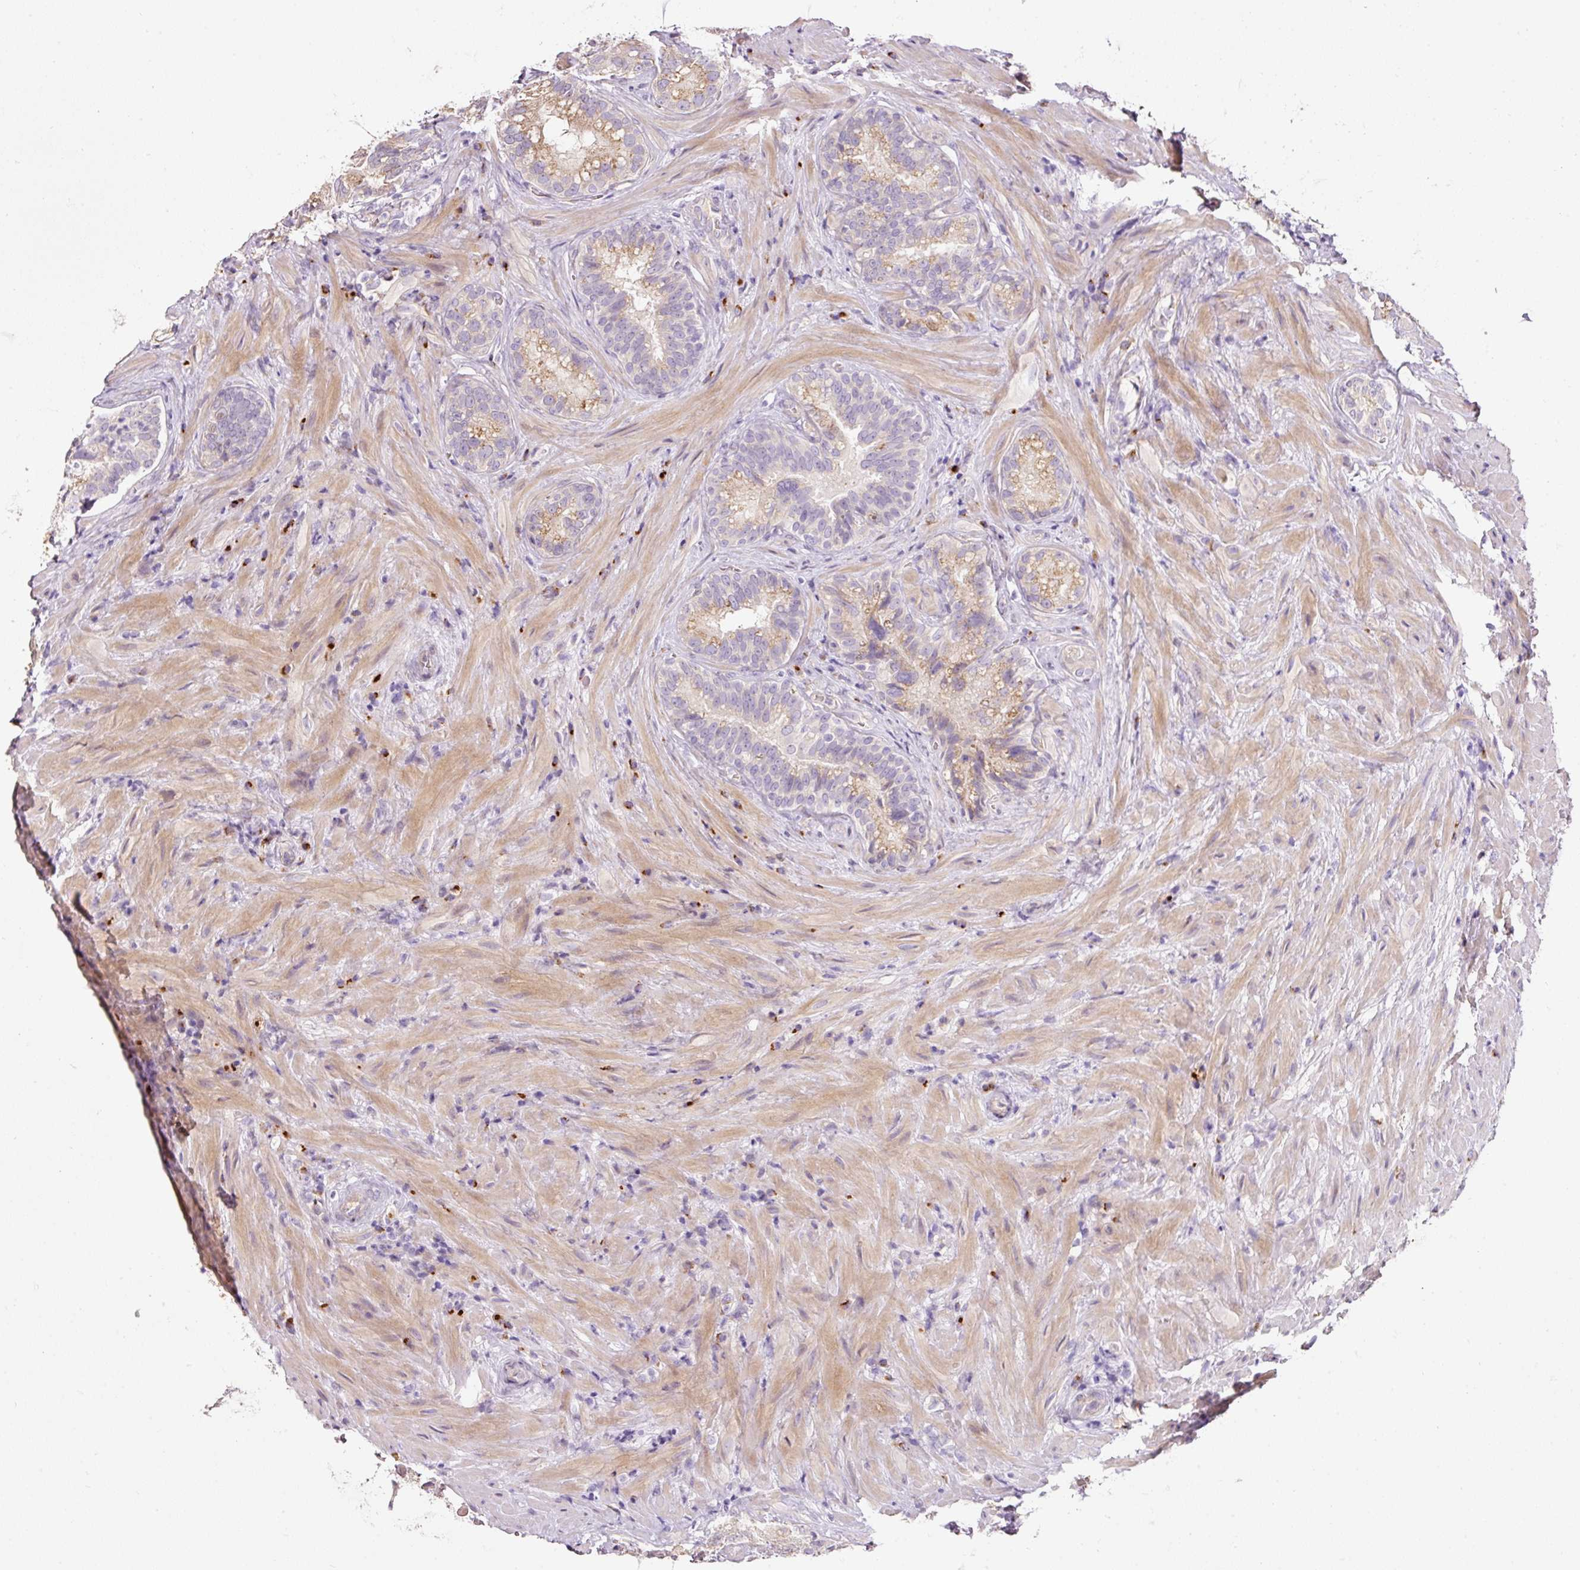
{"staining": {"intensity": "moderate", "quantity": "25%-75%", "location": "cytoplasmic/membranous"}, "tissue": "seminal vesicle", "cell_type": "Glandular cells", "image_type": "normal", "snomed": [{"axis": "morphology", "description": "Normal tissue, NOS"}, {"axis": "topography", "description": "Seminal veicle"}], "caption": "Seminal vesicle stained with DAB (3,3'-diaminobenzidine) immunohistochemistry demonstrates medium levels of moderate cytoplasmic/membranous staining in approximately 25%-75% of glandular cells.", "gene": "NBPF11", "patient": {"sex": "male", "age": 68}}